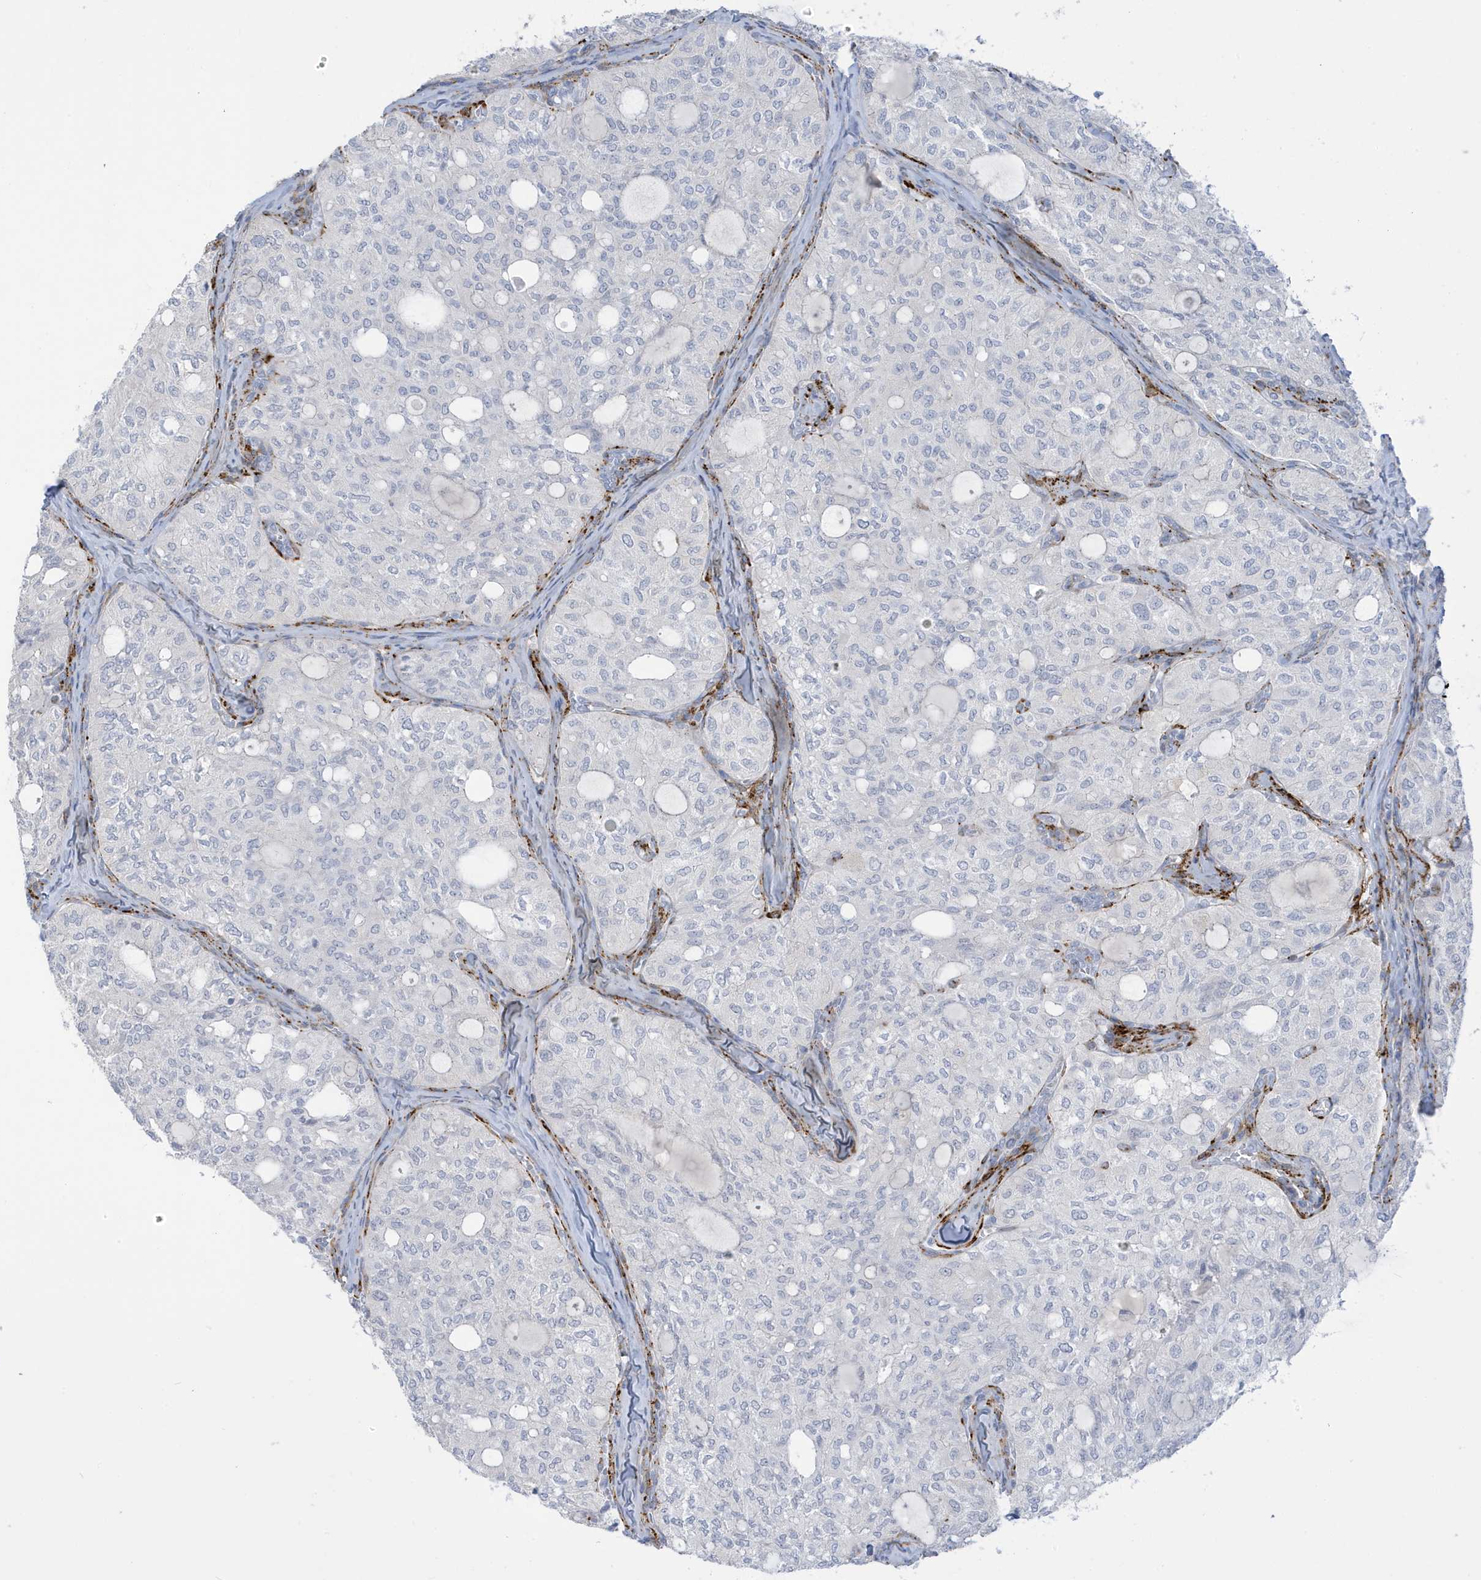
{"staining": {"intensity": "negative", "quantity": "none", "location": "none"}, "tissue": "thyroid cancer", "cell_type": "Tumor cells", "image_type": "cancer", "snomed": [{"axis": "morphology", "description": "Follicular adenoma carcinoma, NOS"}, {"axis": "topography", "description": "Thyroid gland"}], "caption": "Immunohistochemical staining of thyroid cancer exhibits no significant expression in tumor cells. (Immunohistochemistry (ihc), brightfield microscopy, high magnification).", "gene": "PERM1", "patient": {"sex": "male", "age": 75}}